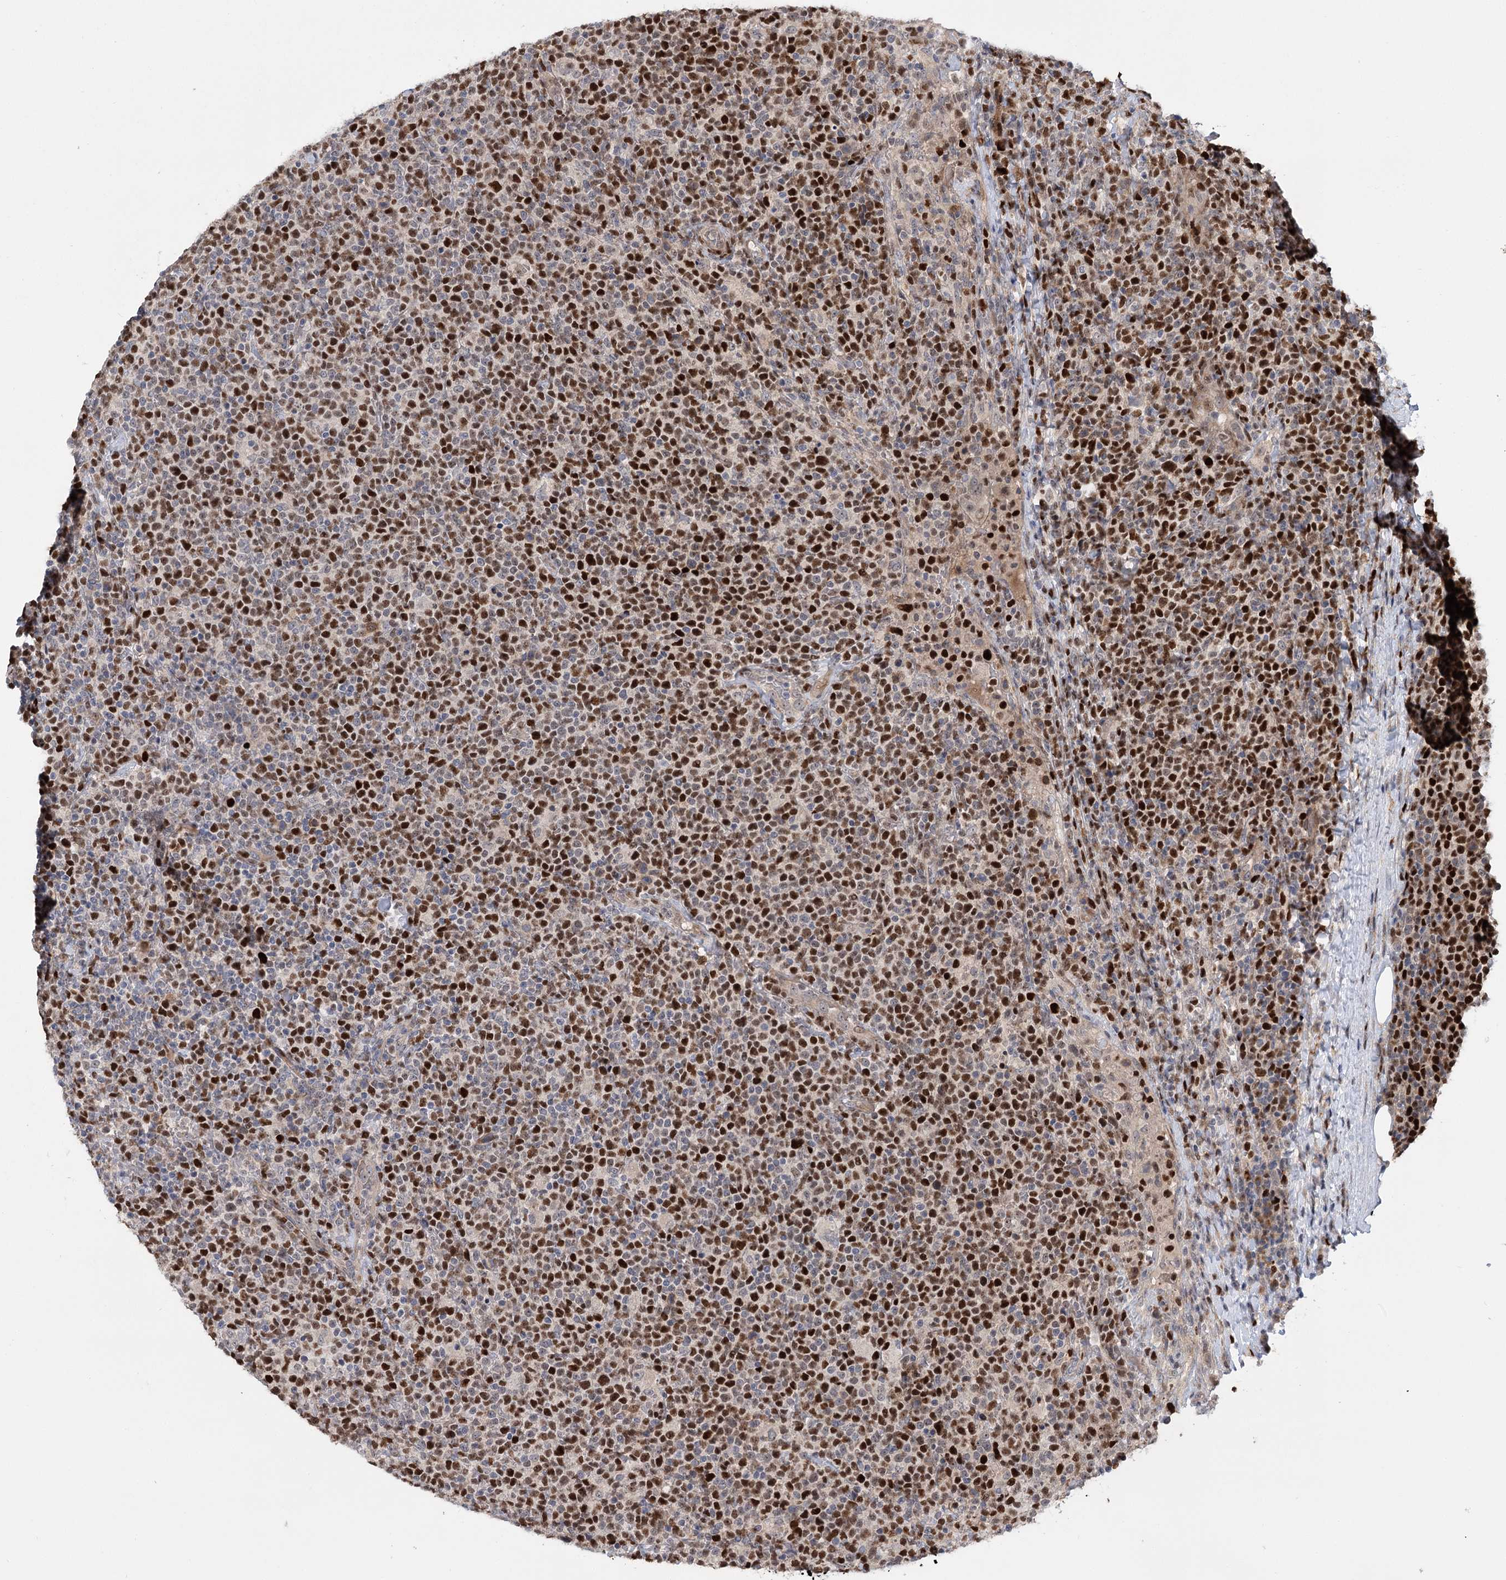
{"staining": {"intensity": "strong", "quantity": "25%-75%", "location": "nuclear"}, "tissue": "lymphoma", "cell_type": "Tumor cells", "image_type": "cancer", "snomed": [{"axis": "morphology", "description": "Malignant lymphoma, non-Hodgkin's type, High grade"}, {"axis": "topography", "description": "Lymph node"}], "caption": "The immunohistochemical stain highlights strong nuclear positivity in tumor cells of malignant lymphoma, non-Hodgkin's type (high-grade) tissue.", "gene": "PIK3C2A", "patient": {"sex": "male", "age": 61}}